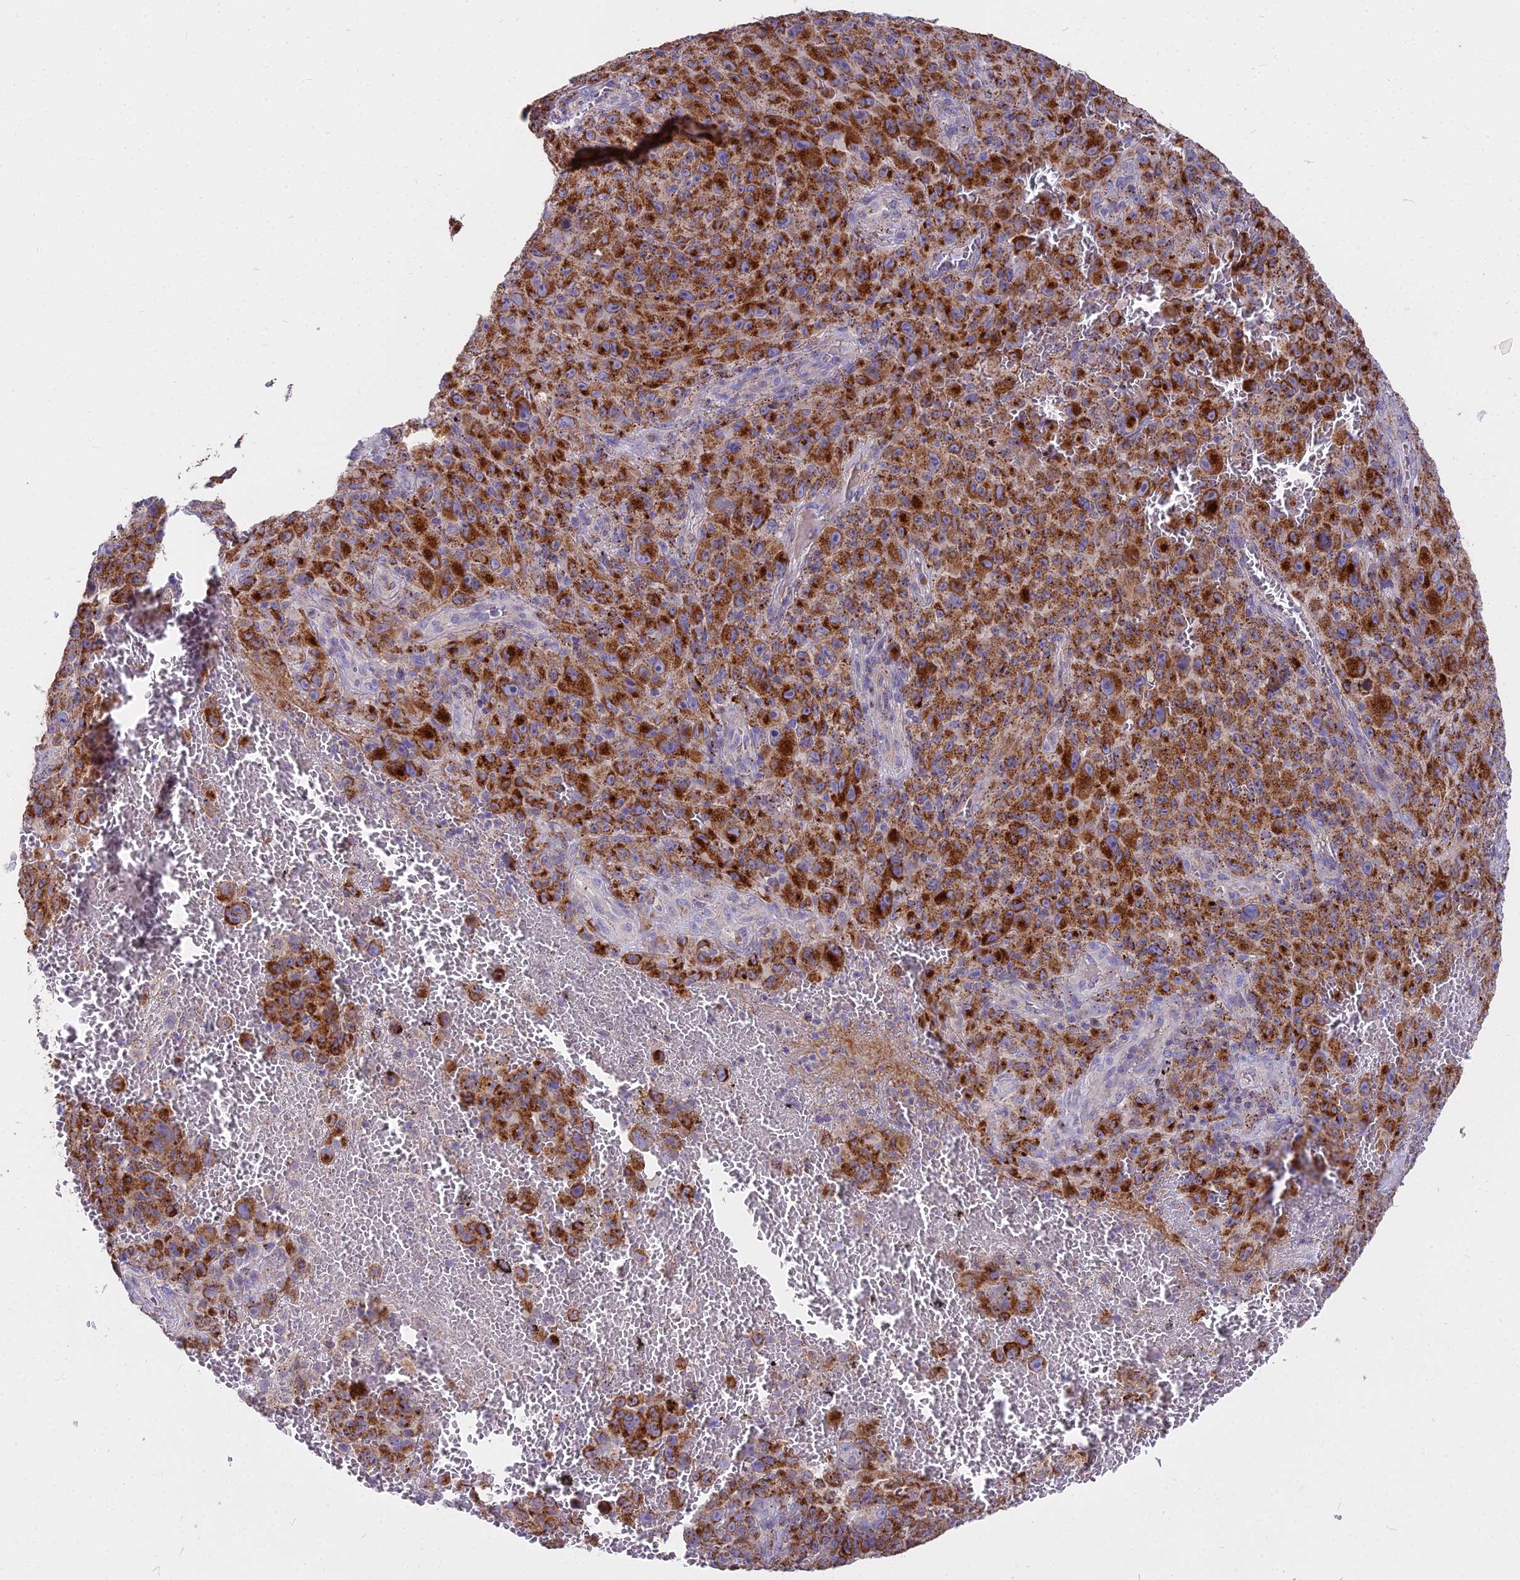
{"staining": {"intensity": "strong", "quantity": ">75%", "location": "cytoplasmic/membranous"}, "tissue": "melanoma", "cell_type": "Tumor cells", "image_type": "cancer", "snomed": [{"axis": "morphology", "description": "Malignant melanoma, NOS"}, {"axis": "topography", "description": "Skin"}], "caption": "Human malignant melanoma stained with a protein marker displays strong staining in tumor cells.", "gene": "FRMPD1", "patient": {"sex": "female", "age": 82}}